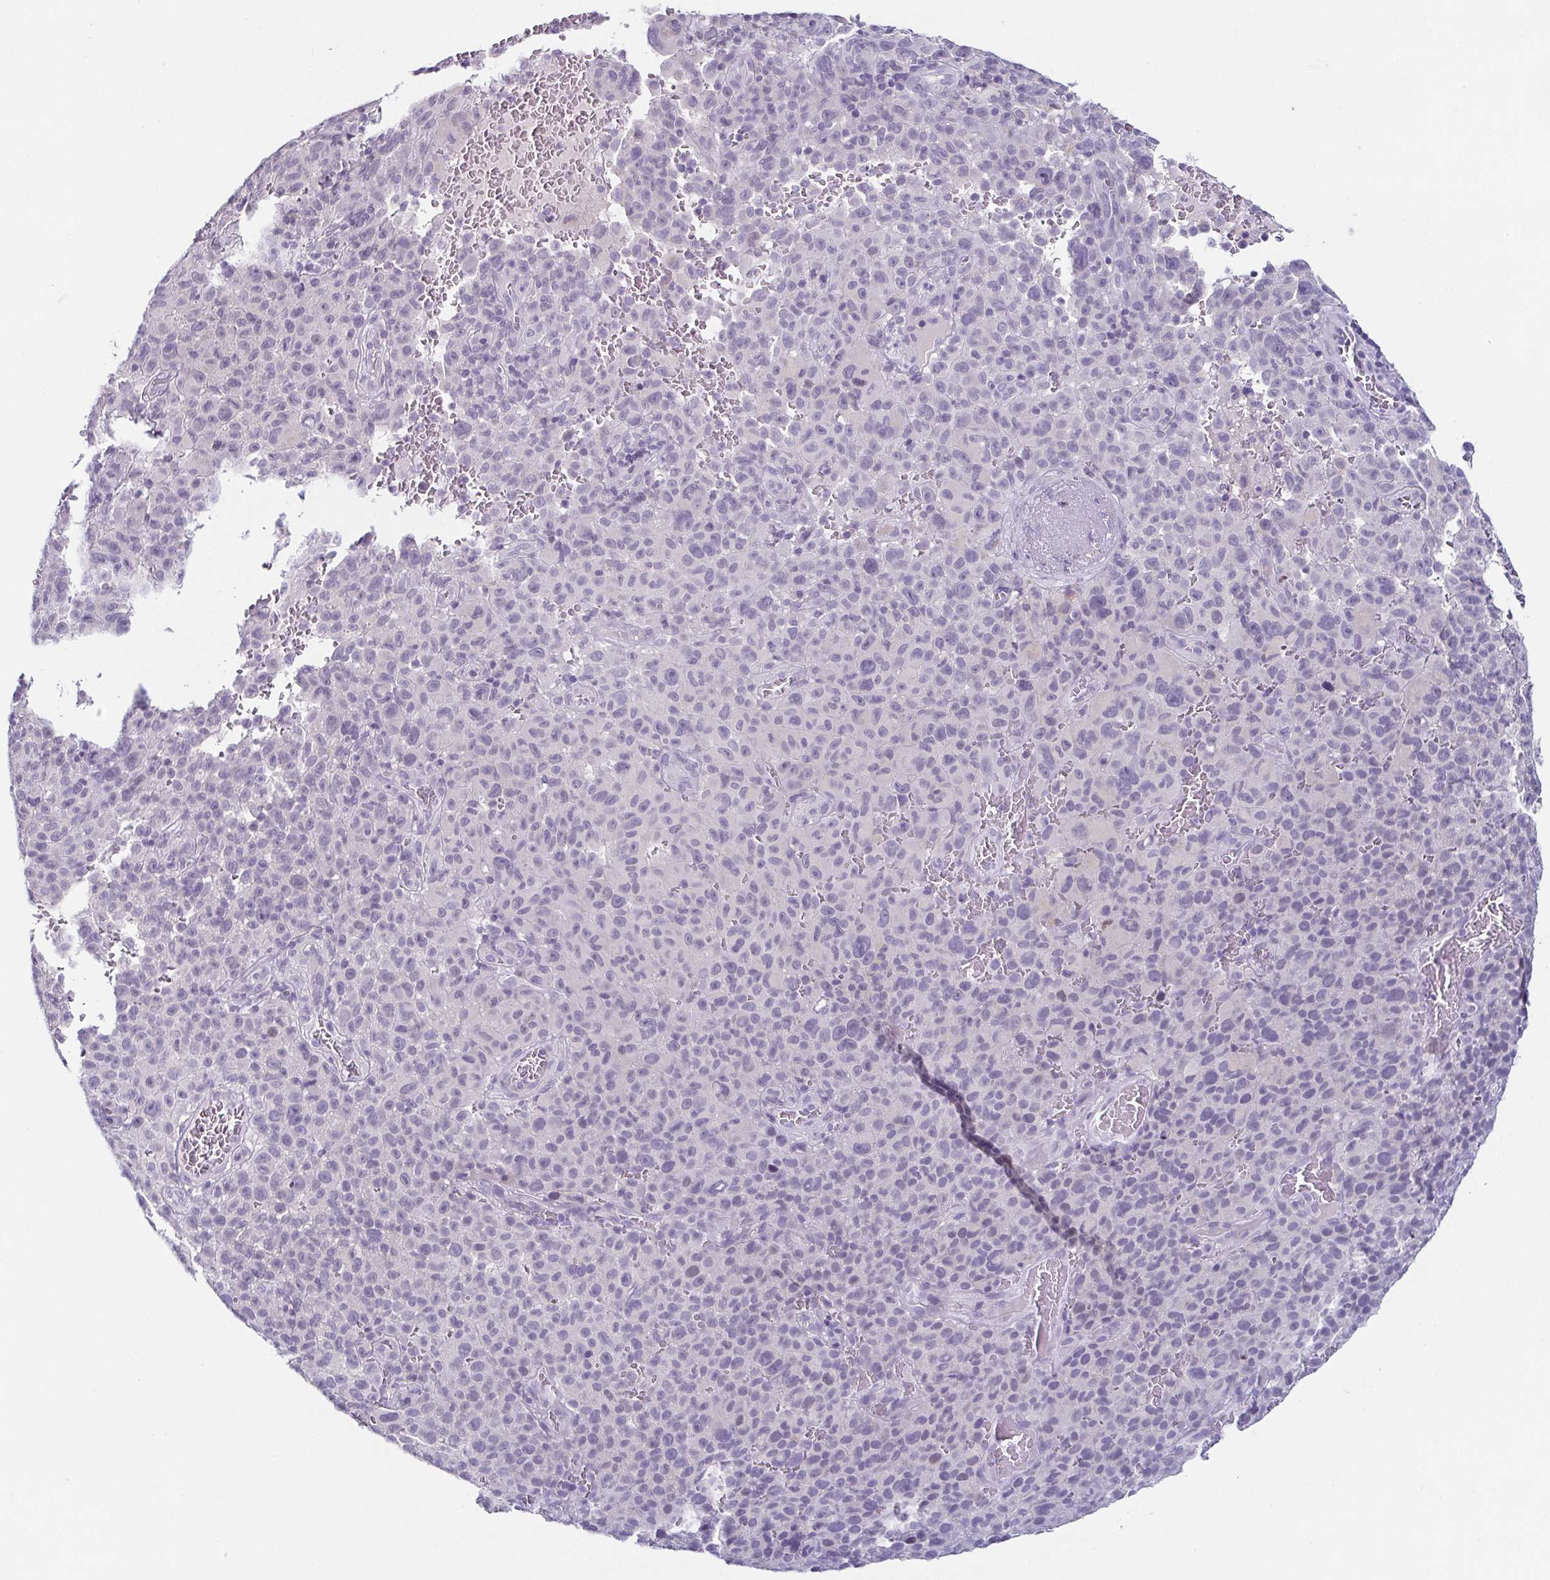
{"staining": {"intensity": "negative", "quantity": "none", "location": "none"}, "tissue": "melanoma", "cell_type": "Tumor cells", "image_type": "cancer", "snomed": [{"axis": "morphology", "description": "Malignant melanoma, NOS"}, {"axis": "topography", "description": "Skin"}], "caption": "Tumor cells show no significant expression in malignant melanoma. (Brightfield microscopy of DAB (3,3'-diaminobenzidine) immunohistochemistry (IHC) at high magnification).", "gene": "TP73", "patient": {"sex": "female", "age": 82}}